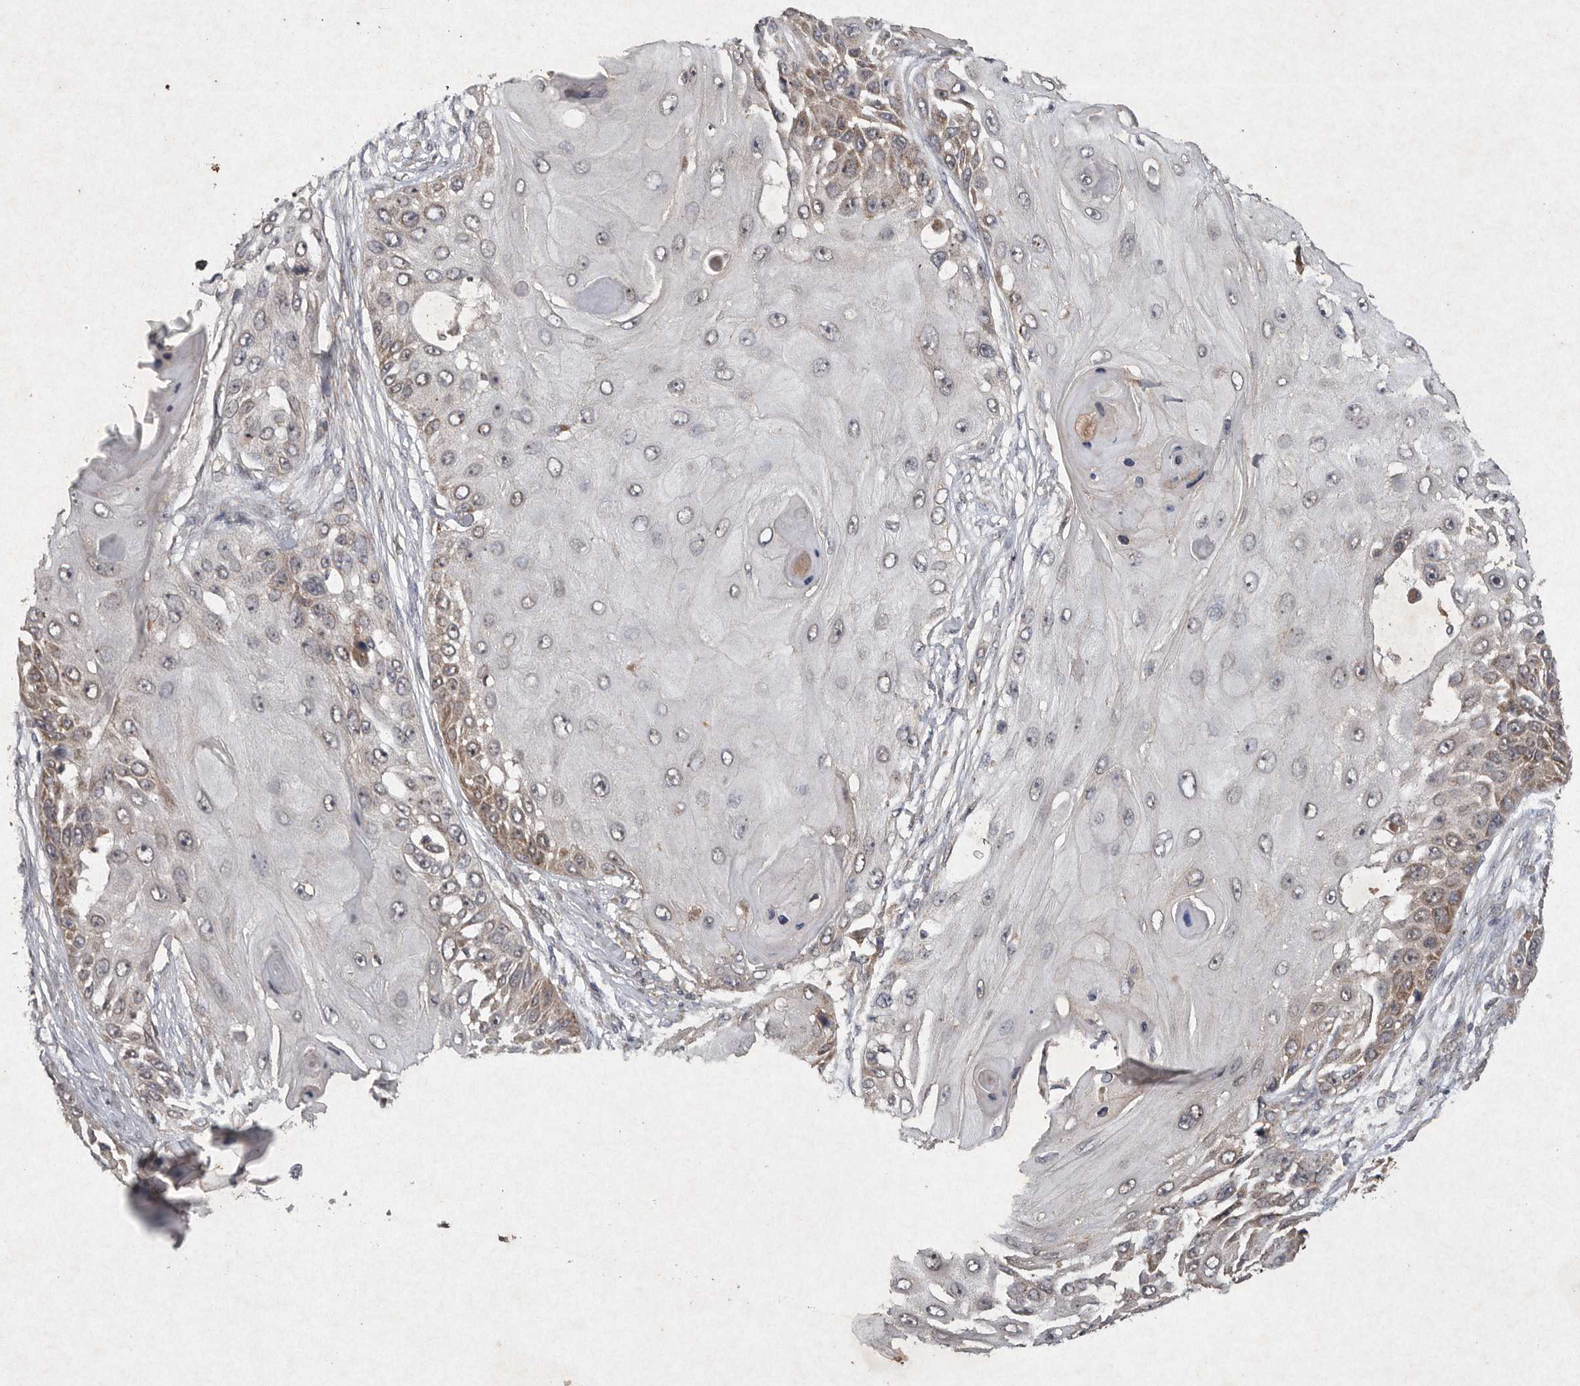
{"staining": {"intensity": "moderate", "quantity": ">75%", "location": "cytoplasmic/membranous"}, "tissue": "skin cancer", "cell_type": "Tumor cells", "image_type": "cancer", "snomed": [{"axis": "morphology", "description": "Squamous cell carcinoma, NOS"}, {"axis": "topography", "description": "Skin"}], "caption": "Brown immunohistochemical staining in human skin cancer demonstrates moderate cytoplasmic/membranous positivity in about >75% of tumor cells. The staining is performed using DAB (3,3'-diaminobenzidine) brown chromogen to label protein expression. The nuclei are counter-stained blue using hematoxylin.", "gene": "DDR1", "patient": {"sex": "female", "age": 44}}